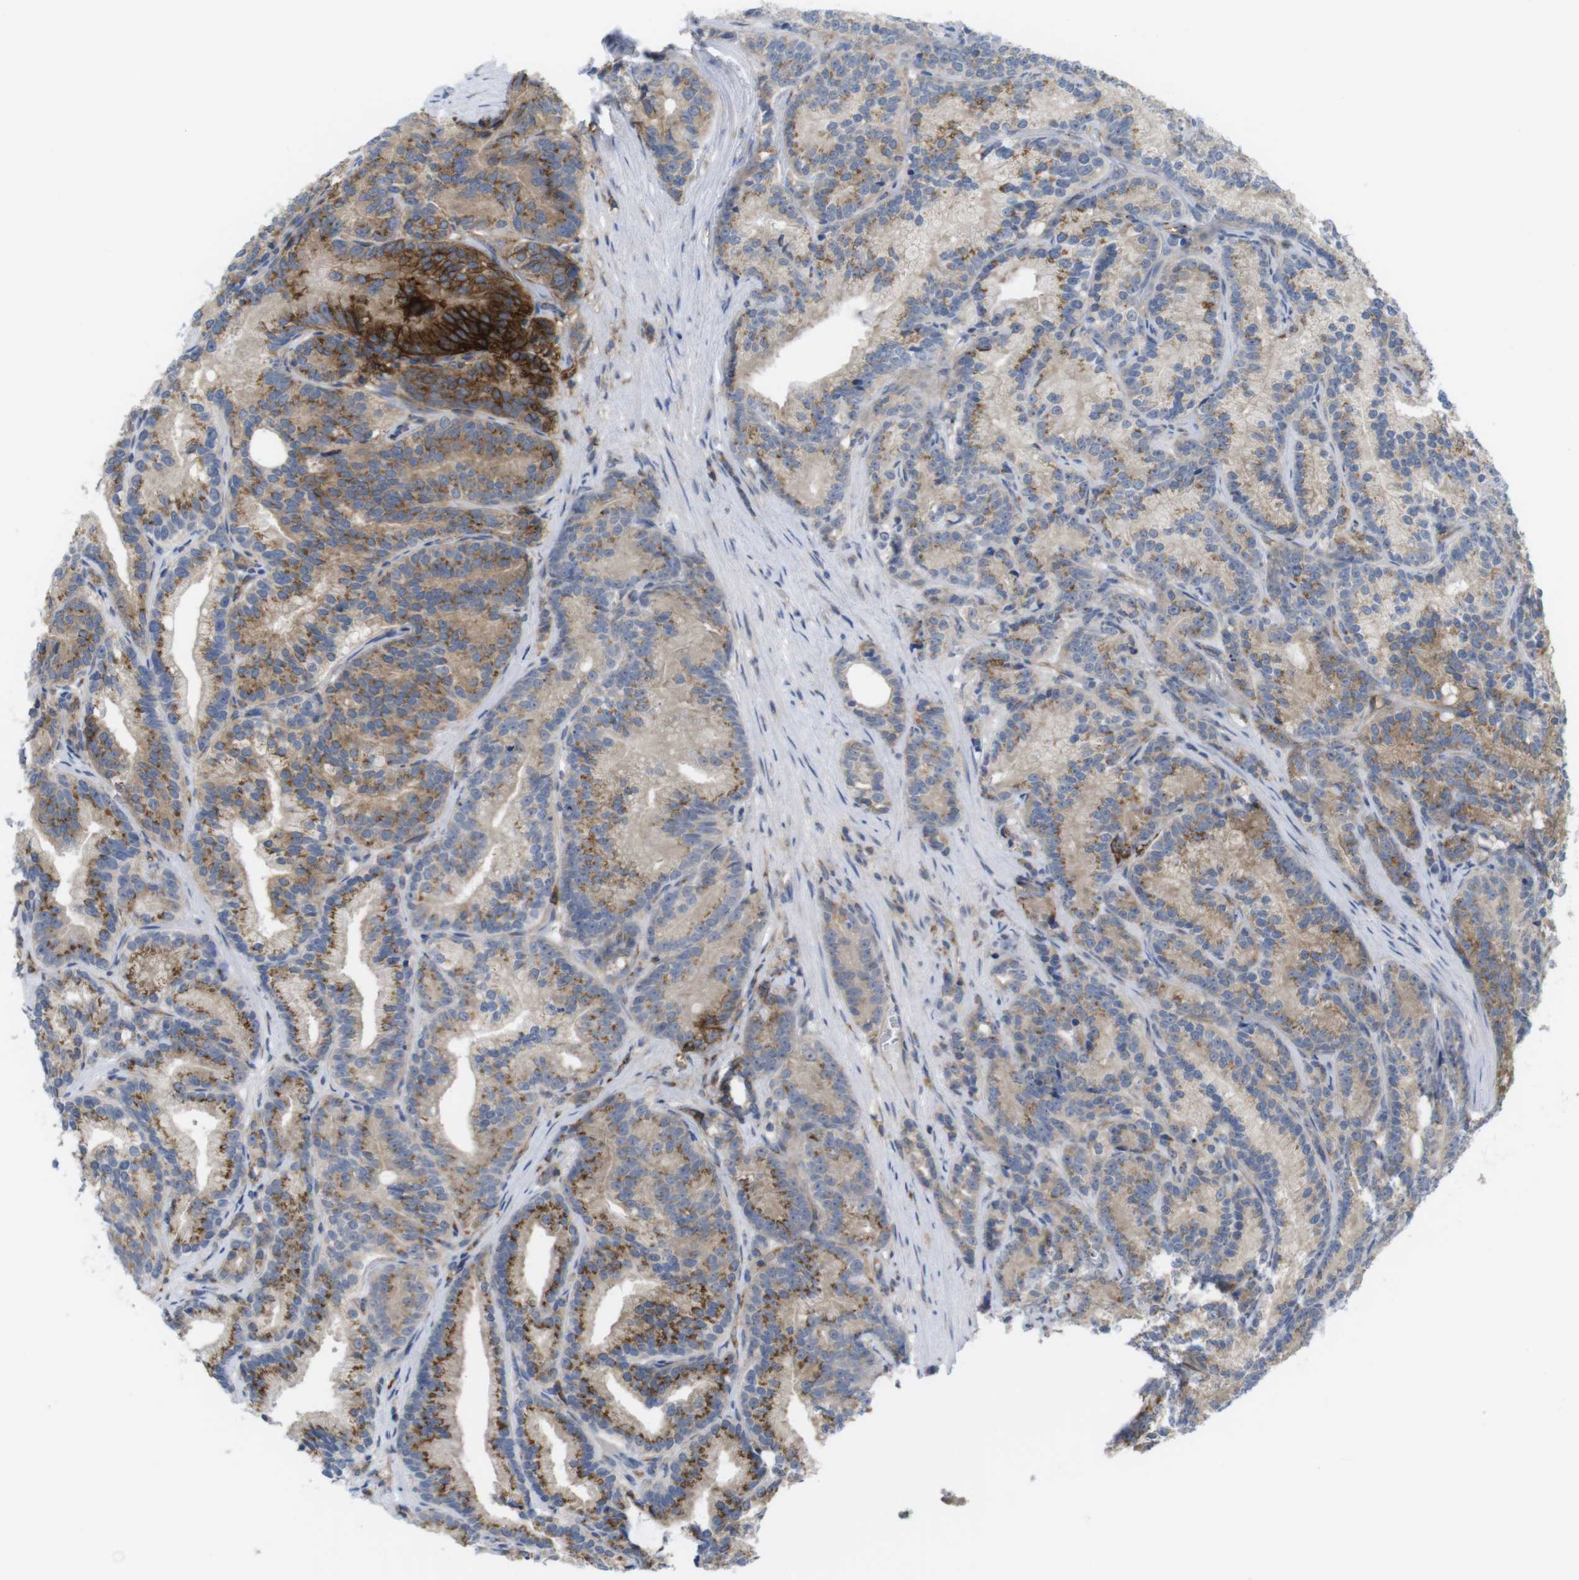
{"staining": {"intensity": "strong", "quantity": "25%-75%", "location": "cytoplasmic/membranous"}, "tissue": "prostate cancer", "cell_type": "Tumor cells", "image_type": "cancer", "snomed": [{"axis": "morphology", "description": "Adenocarcinoma, Low grade"}, {"axis": "topography", "description": "Prostate"}], "caption": "Immunohistochemical staining of human low-grade adenocarcinoma (prostate) exhibits strong cytoplasmic/membranous protein positivity in approximately 25%-75% of tumor cells.", "gene": "CCR6", "patient": {"sex": "male", "age": 89}}